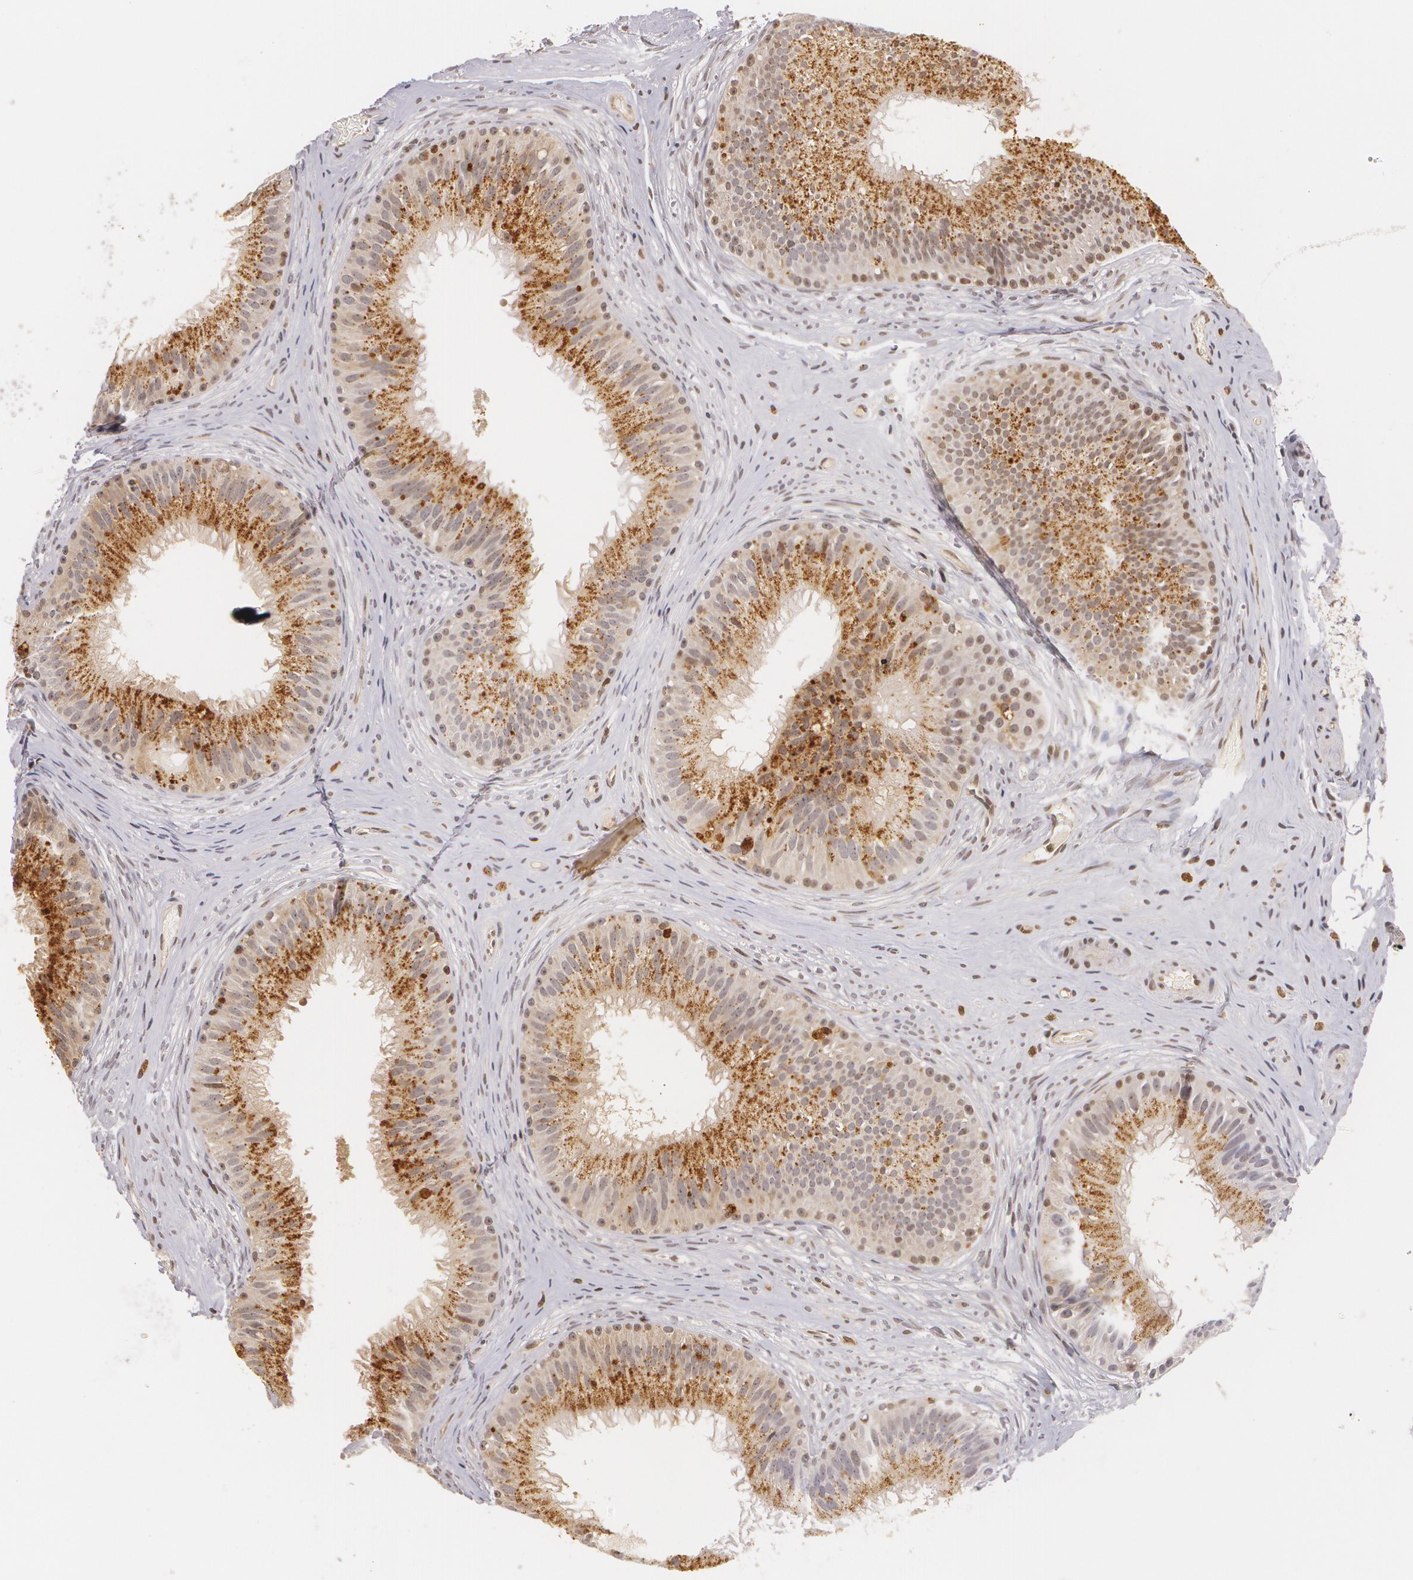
{"staining": {"intensity": "moderate", "quantity": ">75%", "location": "cytoplasmic/membranous,nuclear"}, "tissue": "epididymis", "cell_type": "Glandular cells", "image_type": "normal", "snomed": [{"axis": "morphology", "description": "Normal tissue, NOS"}, {"axis": "topography", "description": "Epididymis"}], "caption": "The image displays a brown stain indicating the presence of a protein in the cytoplasmic/membranous,nuclear of glandular cells in epididymis. (Stains: DAB (3,3'-diaminobenzidine) in brown, nuclei in blue, Microscopy: brightfield microscopy at high magnification).", "gene": "VAV3", "patient": {"sex": "male", "age": 32}}